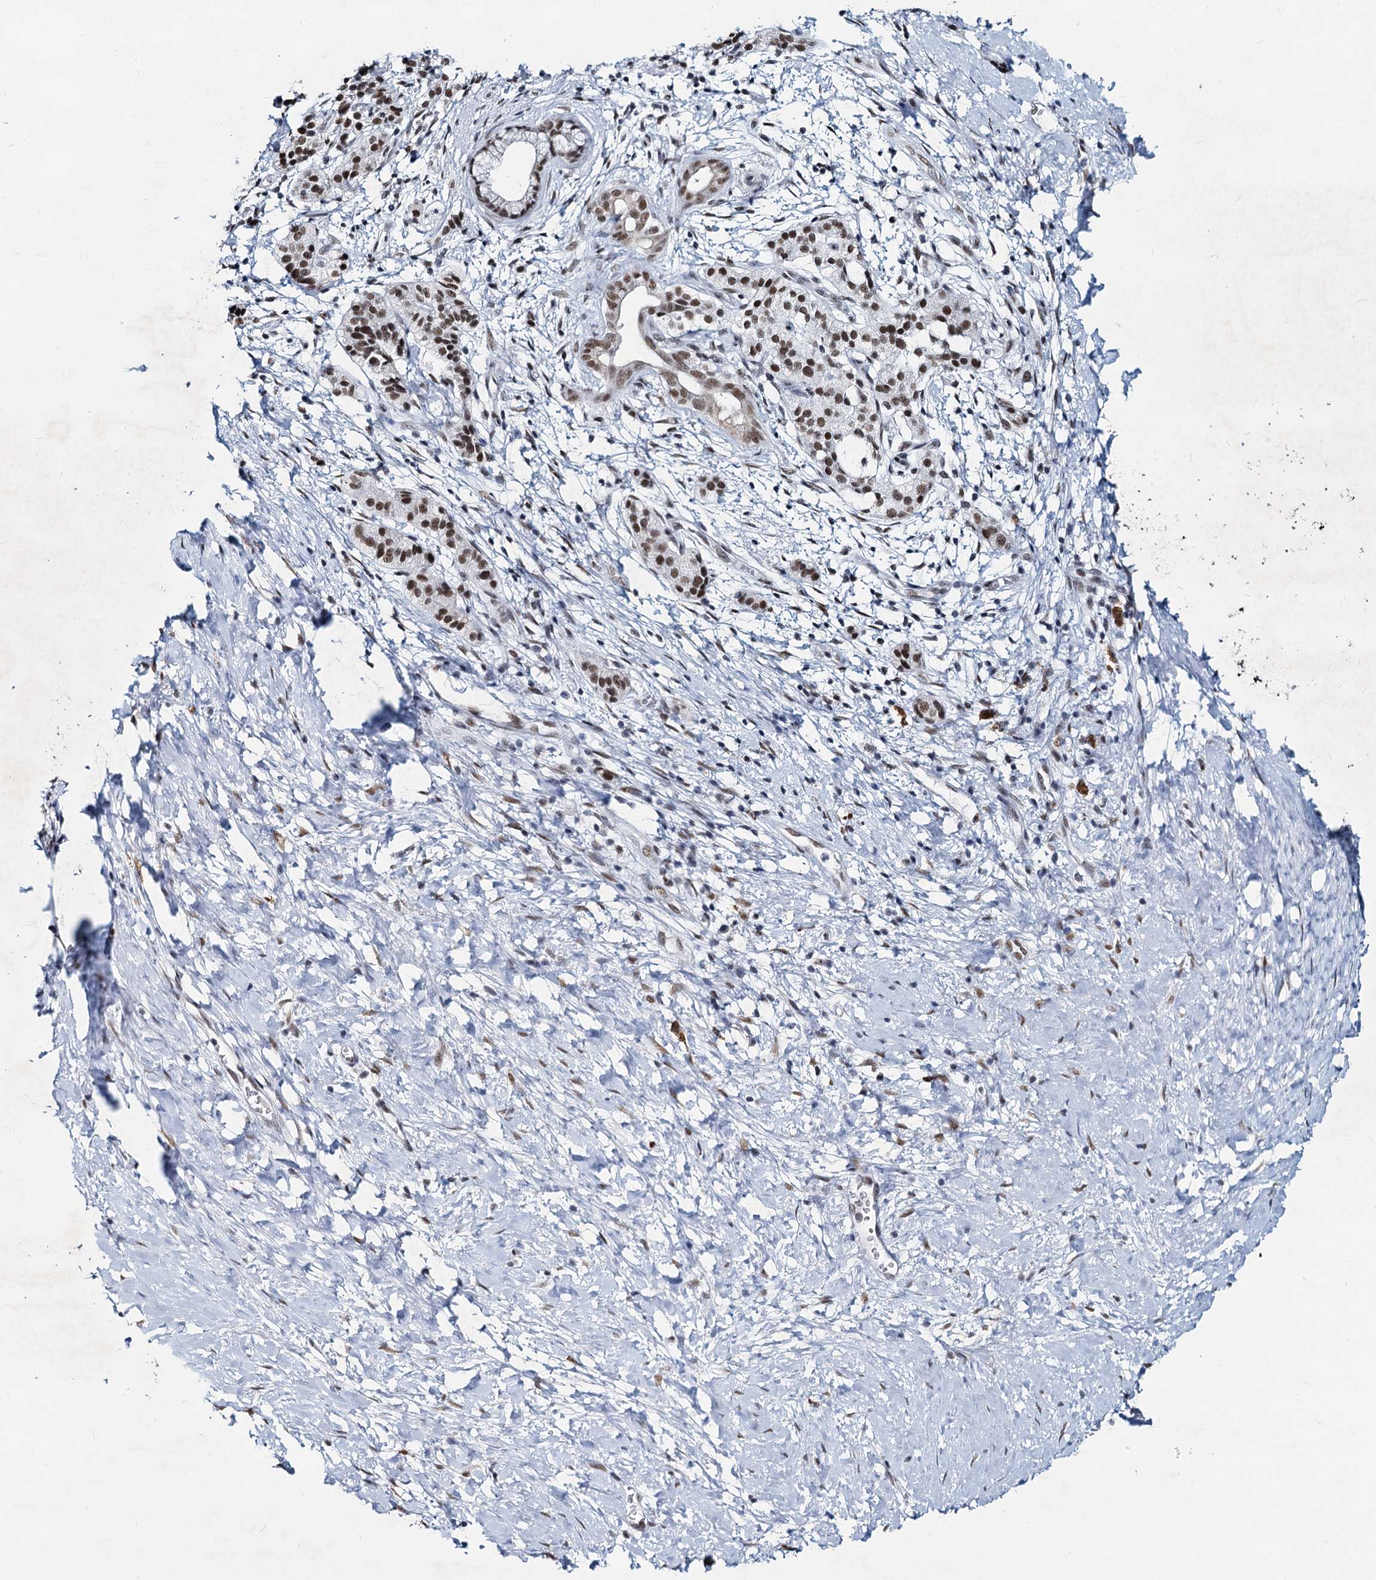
{"staining": {"intensity": "weak", "quantity": ">75%", "location": "nuclear"}, "tissue": "pancreatic cancer", "cell_type": "Tumor cells", "image_type": "cancer", "snomed": [{"axis": "morphology", "description": "Adenocarcinoma, NOS"}, {"axis": "topography", "description": "Pancreas"}], "caption": "The photomicrograph displays immunohistochemical staining of adenocarcinoma (pancreatic). There is weak nuclear positivity is present in about >75% of tumor cells.", "gene": "METTL14", "patient": {"sex": "male", "age": 50}}